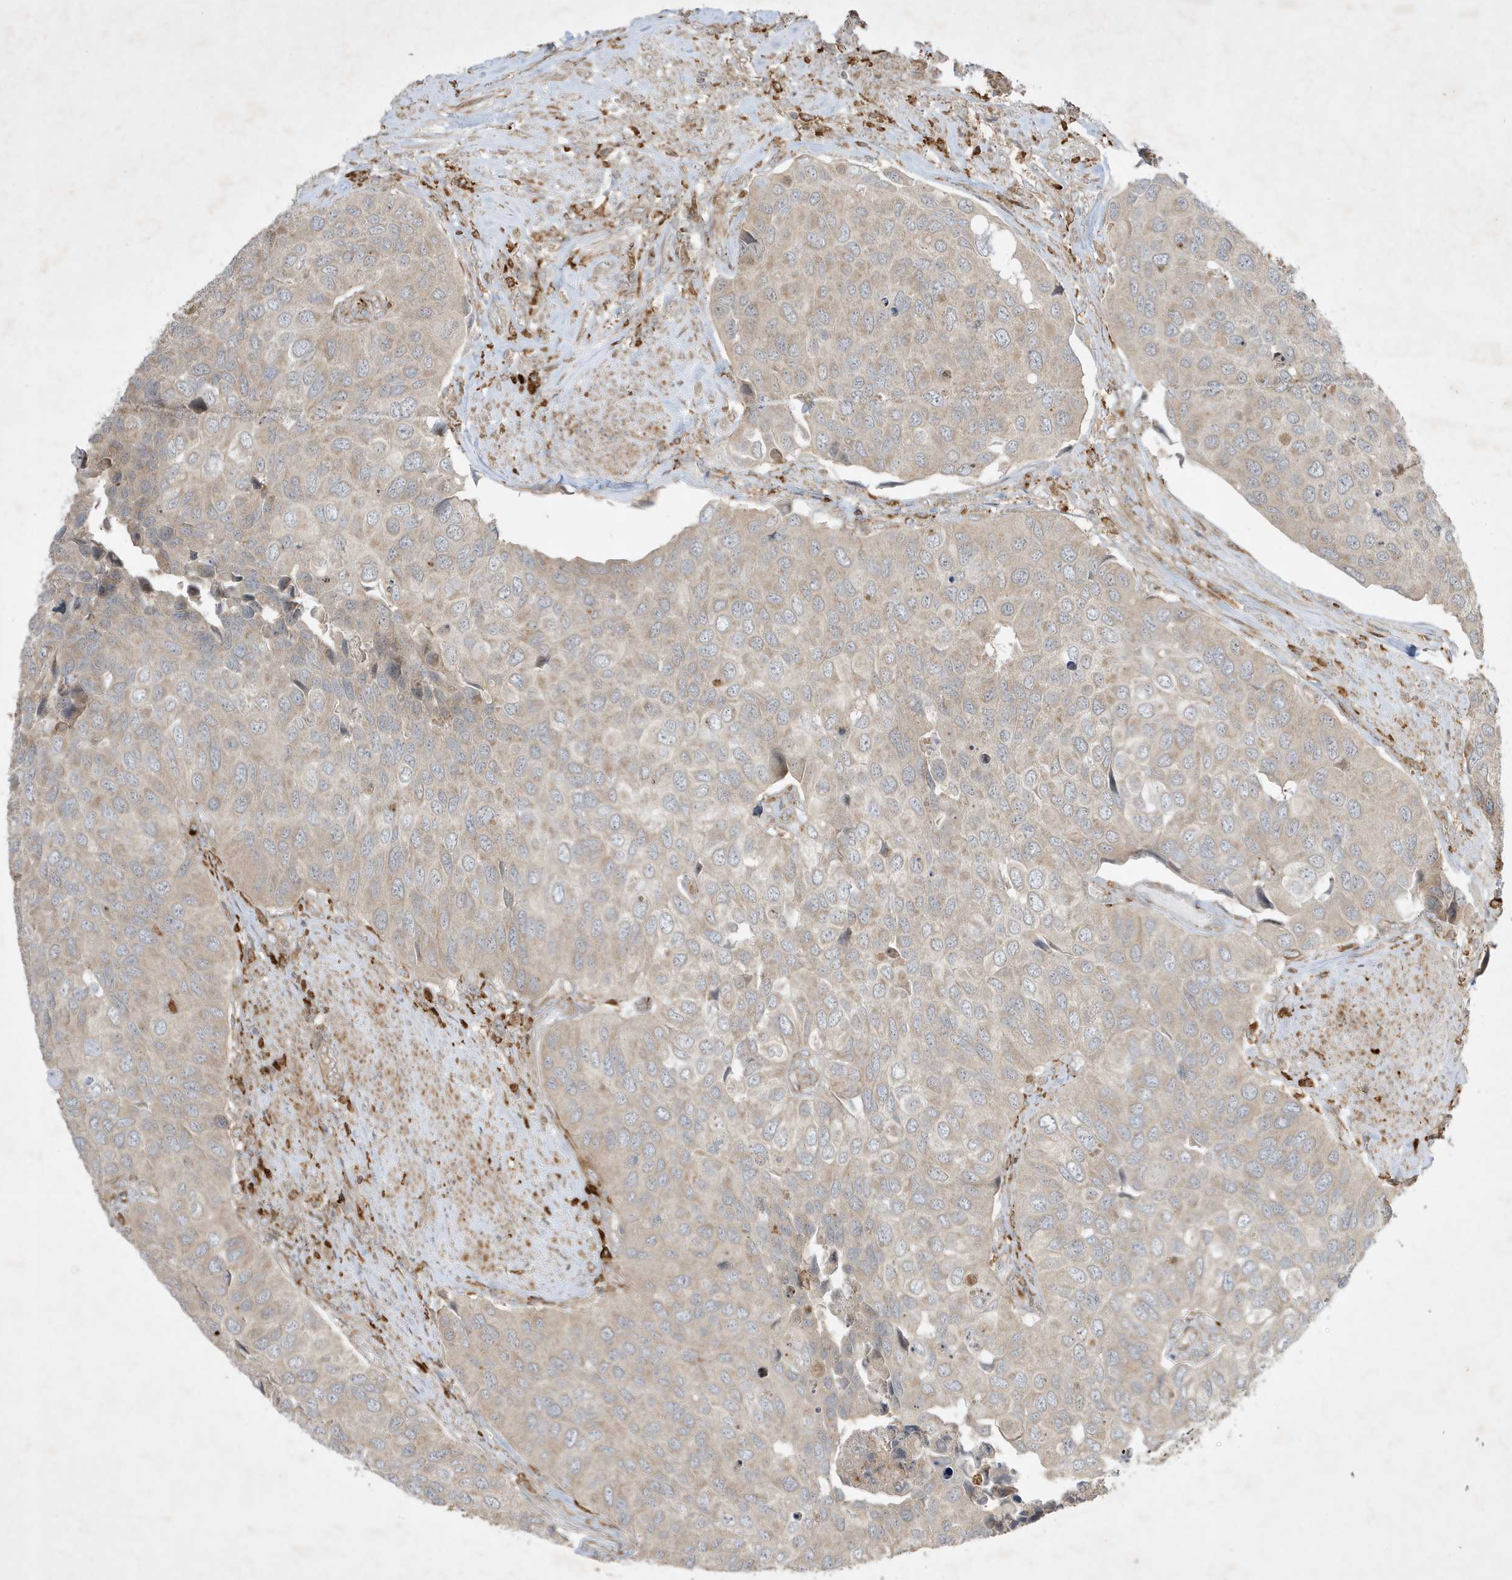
{"staining": {"intensity": "weak", "quantity": "25%-75%", "location": "cytoplasmic/membranous"}, "tissue": "urothelial cancer", "cell_type": "Tumor cells", "image_type": "cancer", "snomed": [{"axis": "morphology", "description": "Urothelial carcinoma, High grade"}, {"axis": "topography", "description": "Urinary bladder"}], "caption": "A brown stain highlights weak cytoplasmic/membranous staining of a protein in urothelial carcinoma (high-grade) tumor cells.", "gene": "IFT57", "patient": {"sex": "male", "age": 74}}